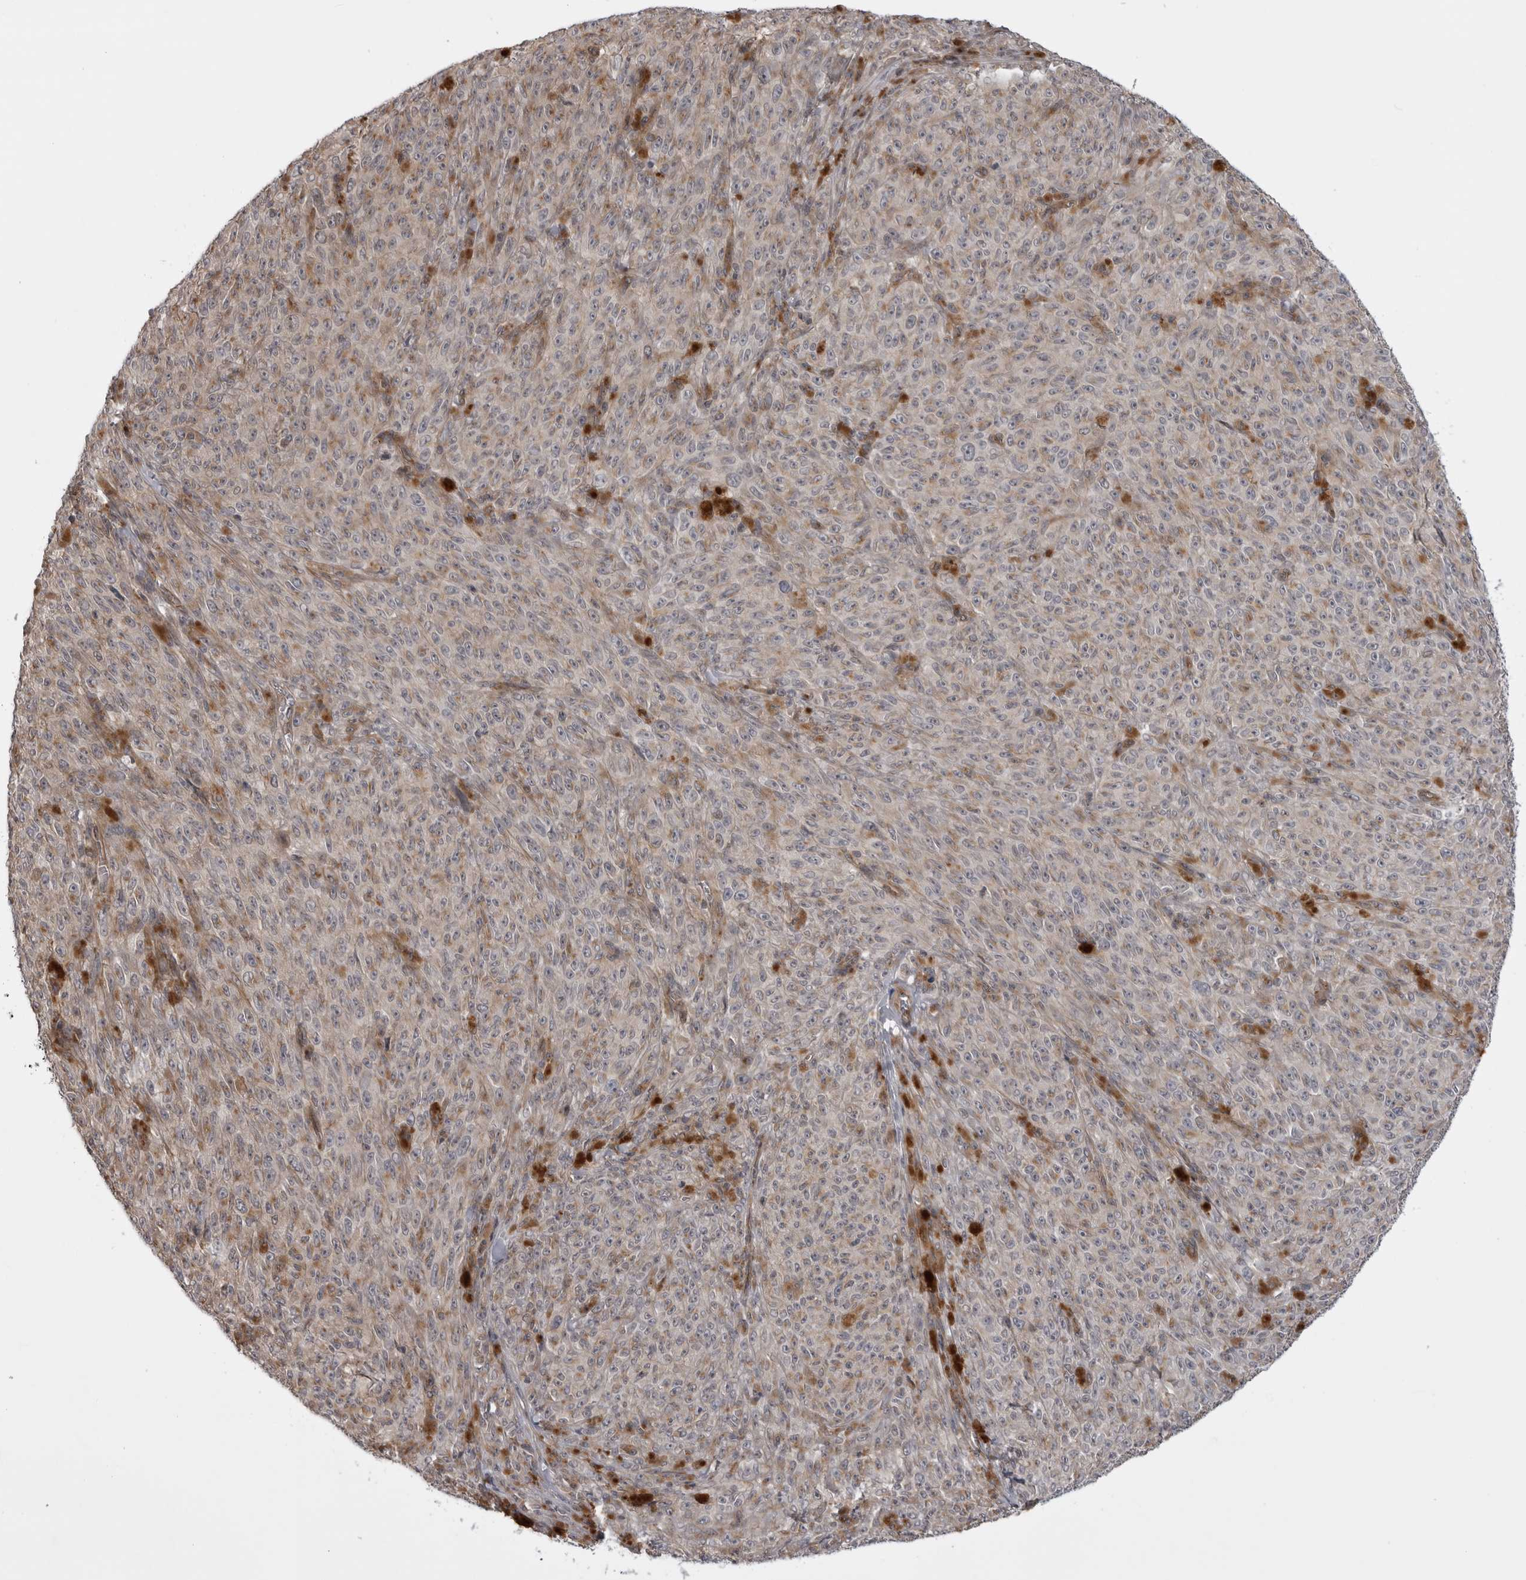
{"staining": {"intensity": "negative", "quantity": "none", "location": "none"}, "tissue": "melanoma", "cell_type": "Tumor cells", "image_type": "cancer", "snomed": [{"axis": "morphology", "description": "Malignant melanoma, NOS"}, {"axis": "topography", "description": "Skin"}], "caption": "This image is of malignant melanoma stained with immunohistochemistry to label a protein in brown with the nuclei are counter-stained blue. There is no positivity in tumor cells.", "gene": "LRRC45", "patient": {"sex": "female", "age": 82}}